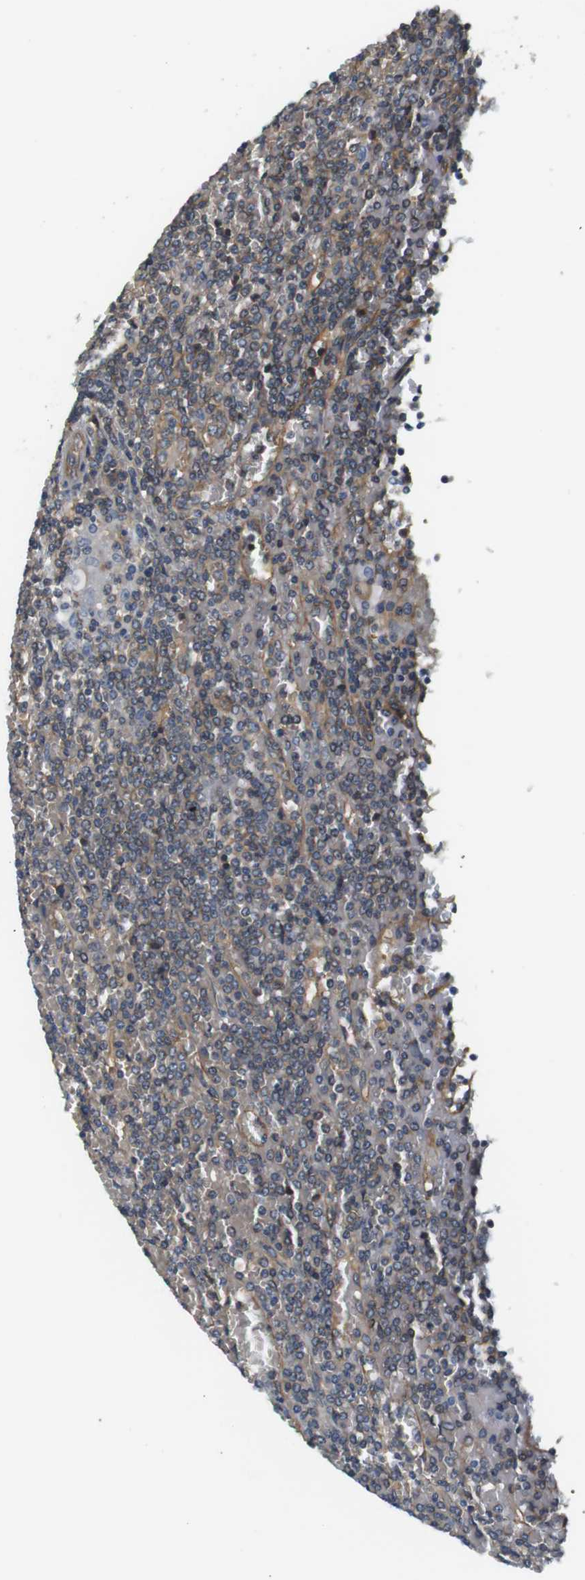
{"staining": {"intensity": "negative", "quantity": "none", "location": "none"}, "tissue": "lymphoma", "cell_type": "Tumor cells", "image_type": "cancer", "snomed": [{"axis": "morphology", "description": "Malignant lymphoma, non-Hodgkin's type, Low grade"}, {"axis": "topography", "description": "Spleen"}], "caption": "Human low-grade malignant lymphoma, non-Hodgkin's type stained for a protein using immunohistochemistry displays no expression in tumor cells.", "gene": "SH3GLB1", "patient": {"sex": "female", "age": 19}}